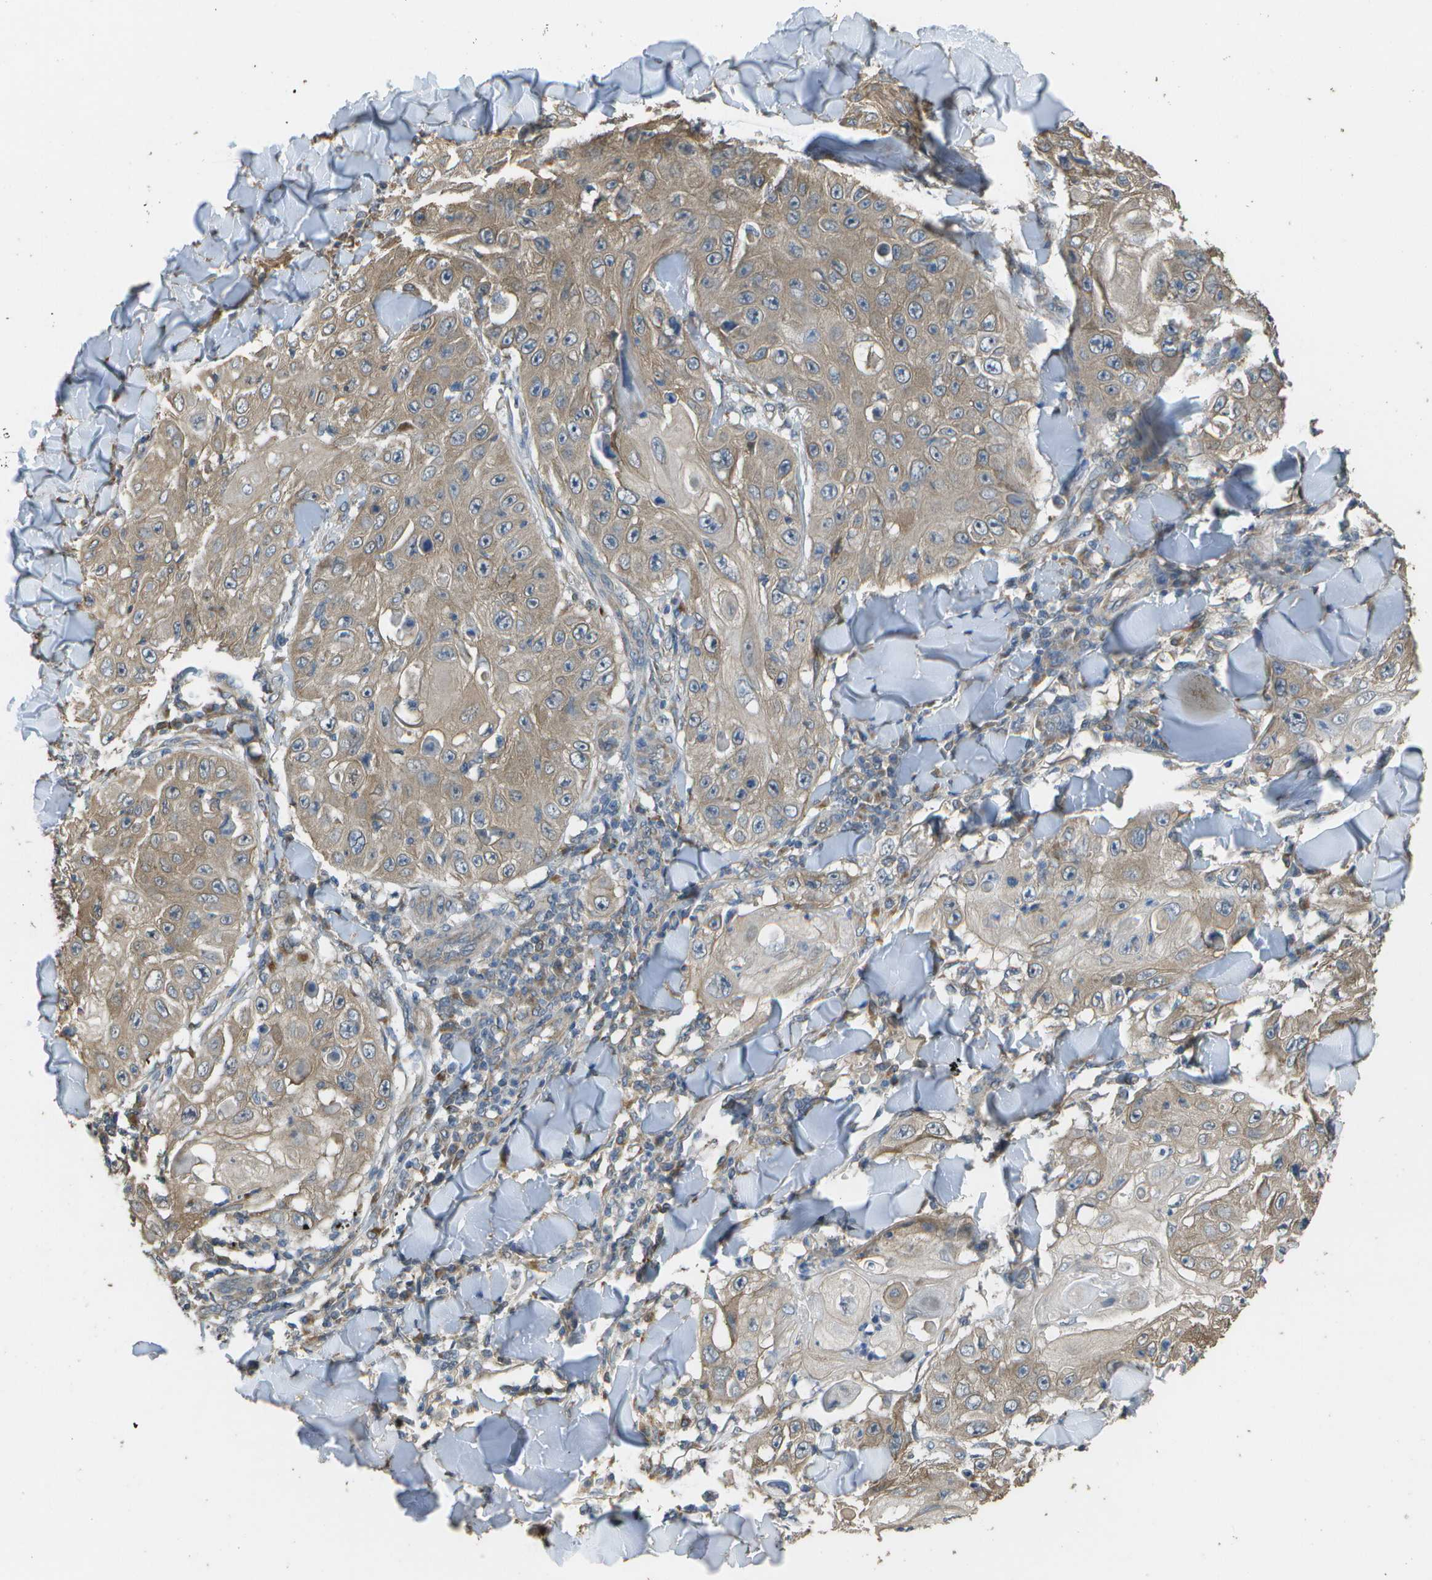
{"staining": {"intensity": "weak", "quantity": ">75%", "location": "cytoplasmic/membranous"}, "tissue": "skin cancer", "cell_type": "Tumor cells", "image_type": "cancer", "snomed": [{"axis": "morphology", "description": "Squamous cell carcinoma, NOS"}, {"axis": "topography", "description": "Skin"}], "caption": "Weak cytoplasmic/membranous expression for a protein is appreciated in approximately >75% of tumor cells of skin cancer using IHC.", "gene": "CLNS1A", "patient": {"sex": "male", "age": 86}}